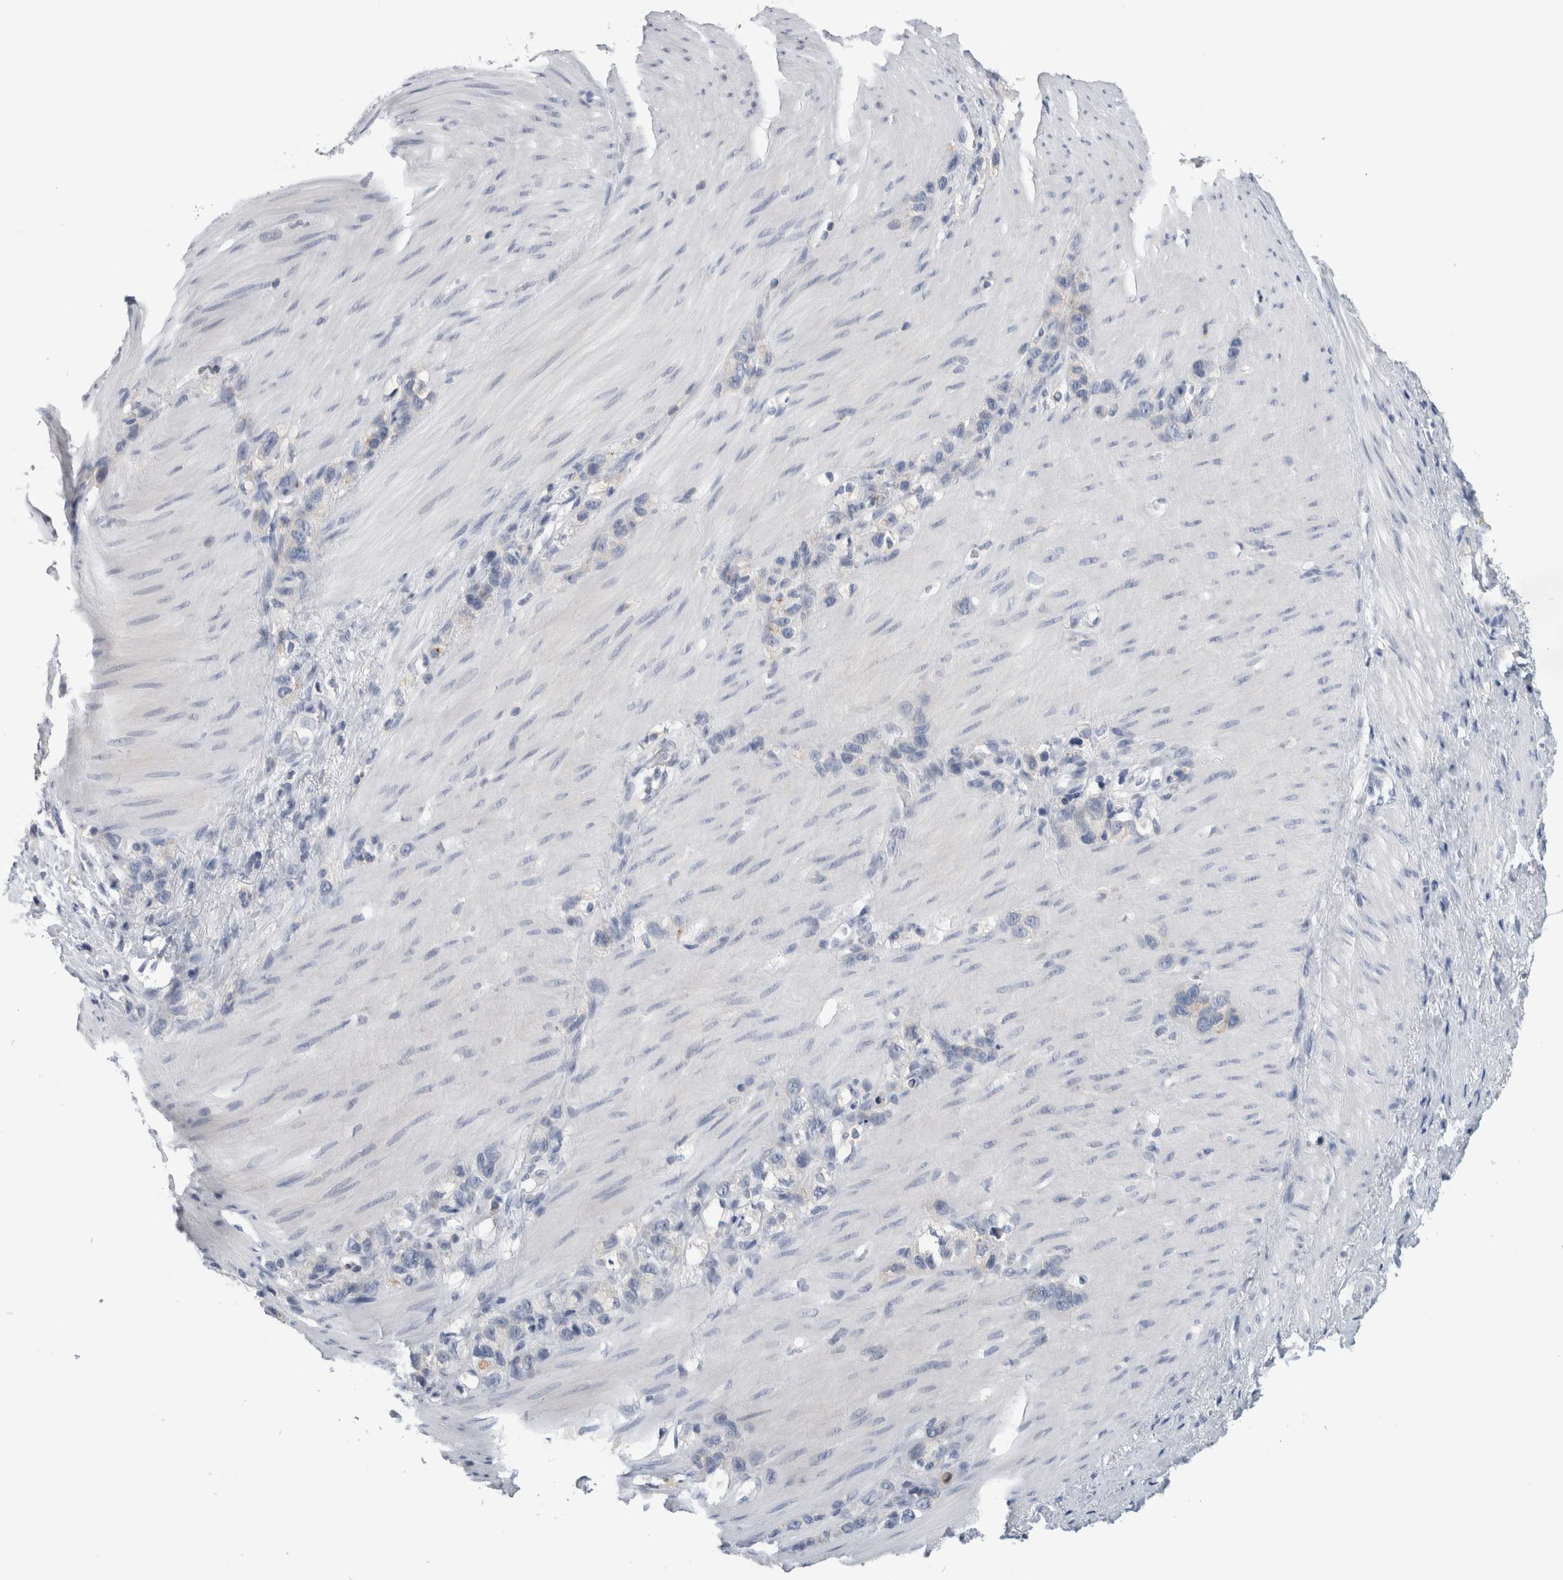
{"staining": {"intensity": "negative", "quantity": "none", "location": "none"}, "tissue": "stomach cancer", "cell_type": "Tumor cells", "image_type": "cancer", "snomed": [{"axis": "morphology", "description": "Normal tissue, NOS"}, {"axis": "morphology", "description": "Adenocarcinoma, NOS"}, {"axis": "morphology", "description": "Adenocarcinoma, High grade"}, {"axis": "topography", "description": "Stomach, upper"}, {"axis": "topography", "description": "Stomach"}], "caption": "High magnification brightfield microscopy of stomach cancer (adenocarcinoma (high-grade)) stained with DAB (brown) and counterstained with hematoxylin (blue): tumor cells show no significant staining. (Stains: DAB (3,3'-diaminobenzidine) IHC with hematoxylin counter stain, Microscopy: brightfield microscopy at high magnification).", "gene": "ANKFY1", "patient": {"sex": "female", "age": 65}}